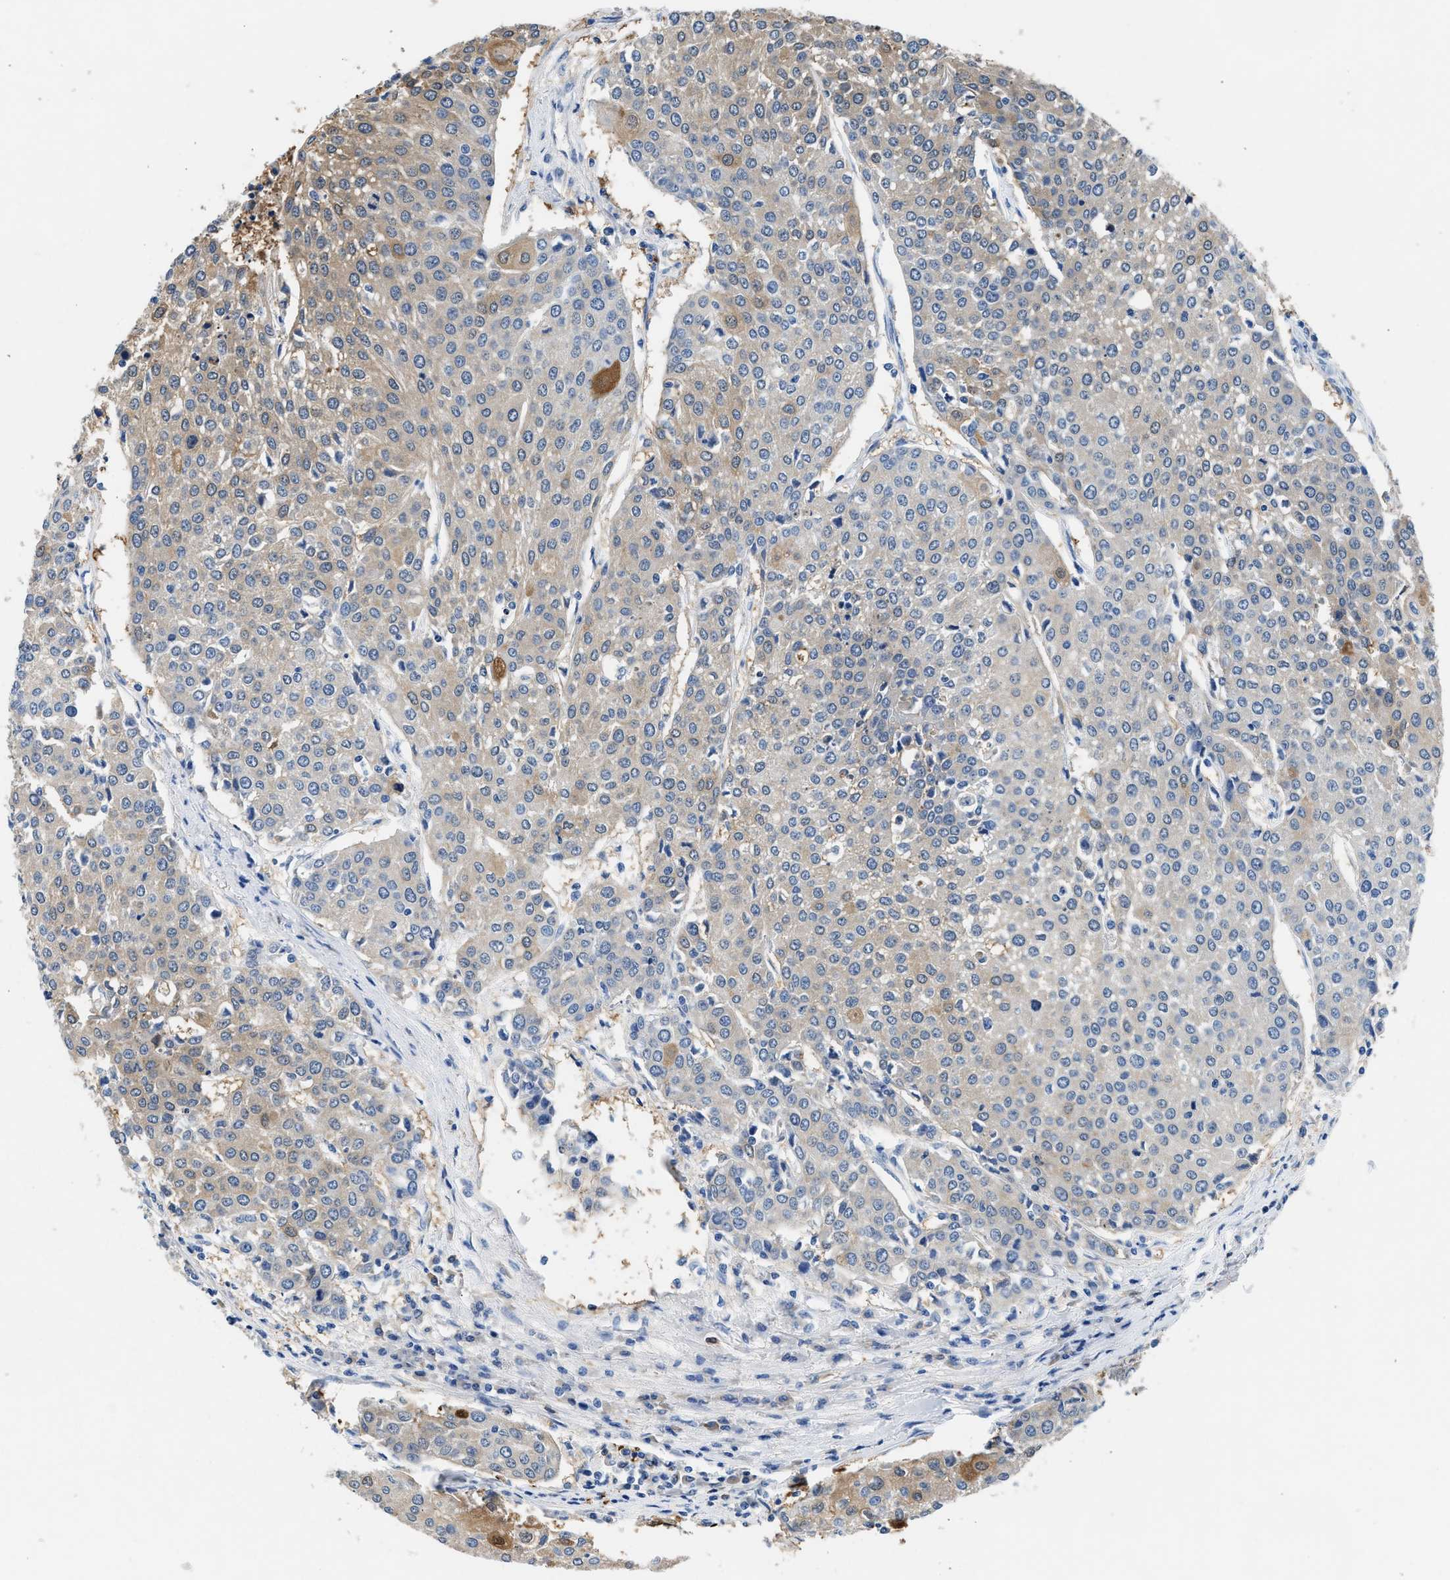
{"staining": {"intensity": "moderate", "quantity": "<25%", "location": "cytoplasmic/membranous"}, "tissue": "urothelial cancer", "cell_type": "Tumor cells", "image_type": "cancer", "snomed": [{"axis": "morphology", "description": "Urothelial carcinoma, High grade"}, {"axis": "topography", "description": "Urinary bladder"}], "caption": "This photomicrograph reveals urothelial carcinoma (high-grade) stained with immunohistochemistry (IHC) to label a protein in brown. The cytoplasmic/membranous of tumor cells show moderate positivity for the protein. Nuclei are counter-stained blue.", "gene": "FADS6", "patient": {"sex": "female", "age": 85}}